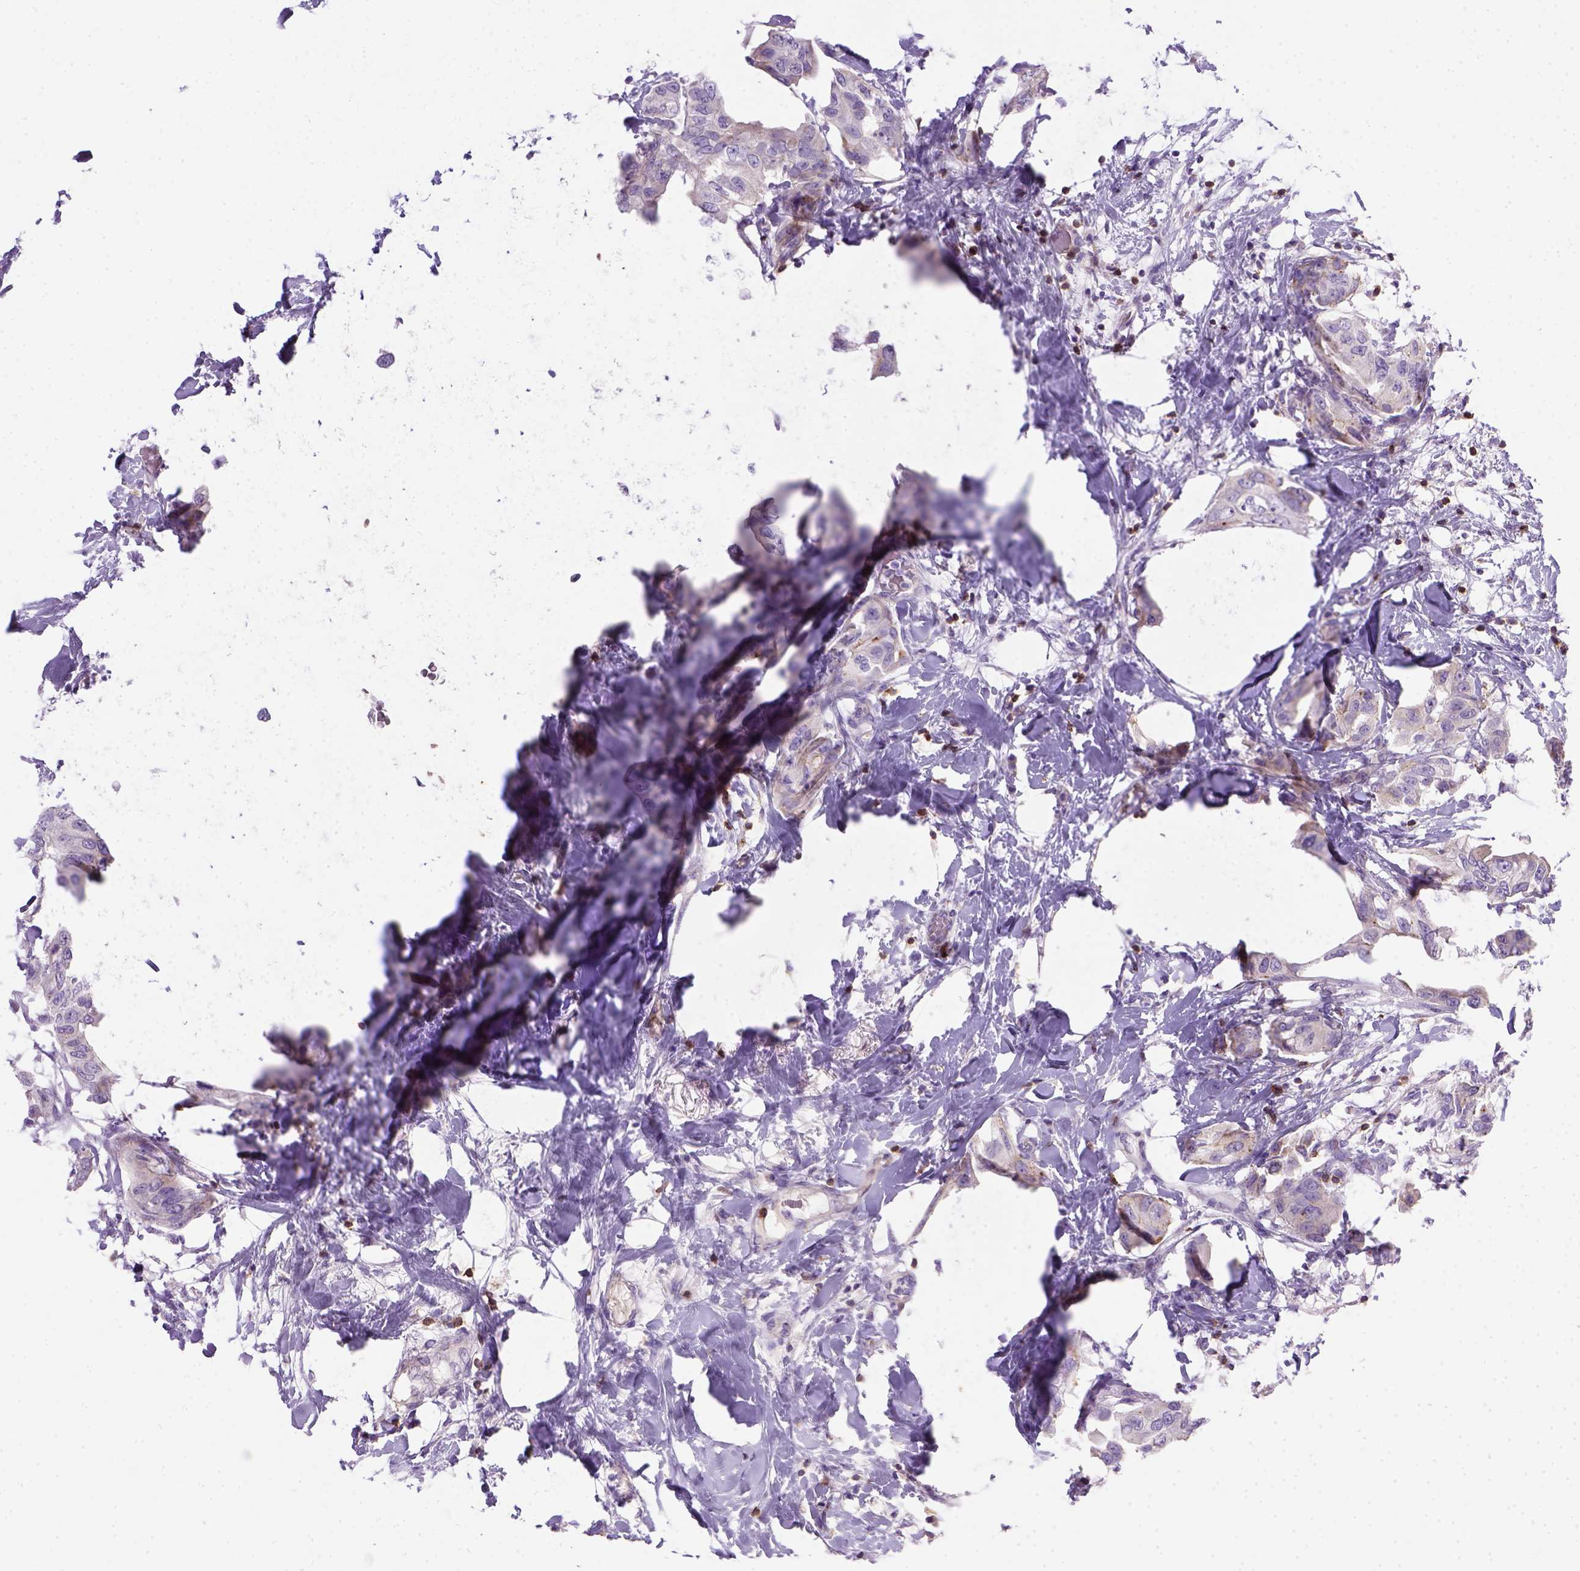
{"staining": {"intensity": "negative", "quantity": "none", "location": "none"}, "tissue": "breast cancer", "cell_type": "Tumor cells", "image_type": "cancer", "snomed": [{"axis": "morphology", "description": "Normal tissue, NOS"}, {"axis": "morphology", "description": "Duct carcinoma"}, {"axis": "topography", "description": "Breast"}], "caption": "This is a micrograph of IHC staining of breast cancer (infiltrating ductal carcinoma), which shows no positivity in tumor cells. The staining was performed using DAB to visualize the protein expression in brown, while the nuclei were stained in blue with hematoxylin (Magnification: 20x).", "gene": "CD3E", "patient": {"sex": "female", "age": 40}}